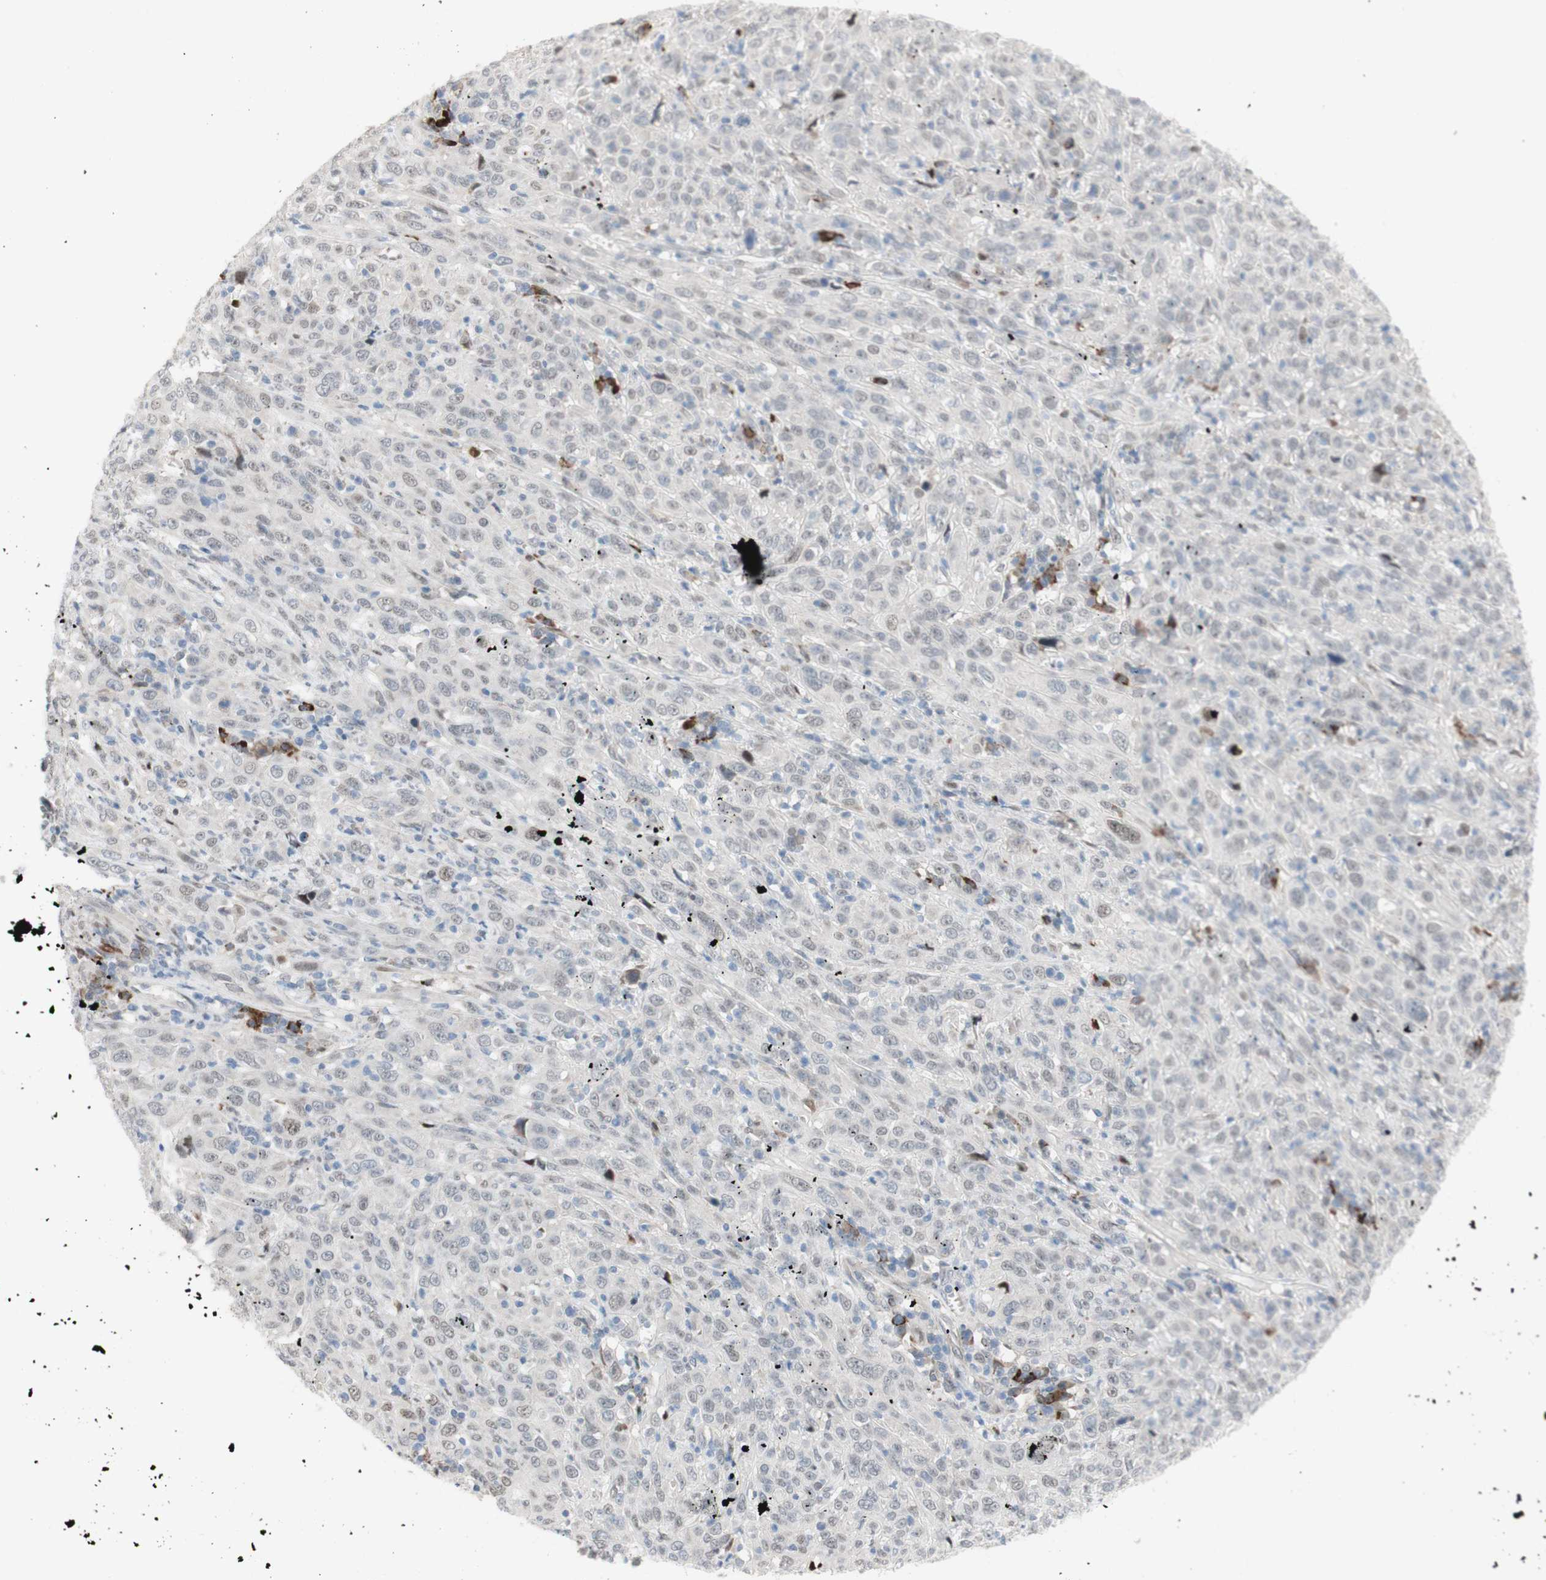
{"staining": {"intensity": "weak", "quantity": "<25%", "location": "nuclear"}, "tissue": "cervical cancer", "cell_type": "Tumor cells", "image_type": "cancer", "snomed": [{"axis": "morphology", "description": "Squamous cell carcinoma, NOS"}, {"axis": "topography", "description": "Cervix"}], "caption": "Tumor cells are negative for brown protein staining in cervical cancer (squamous cell carcinoma).", "gene": "PHTF2", "patient": {"sex": "female", "age": 46}}